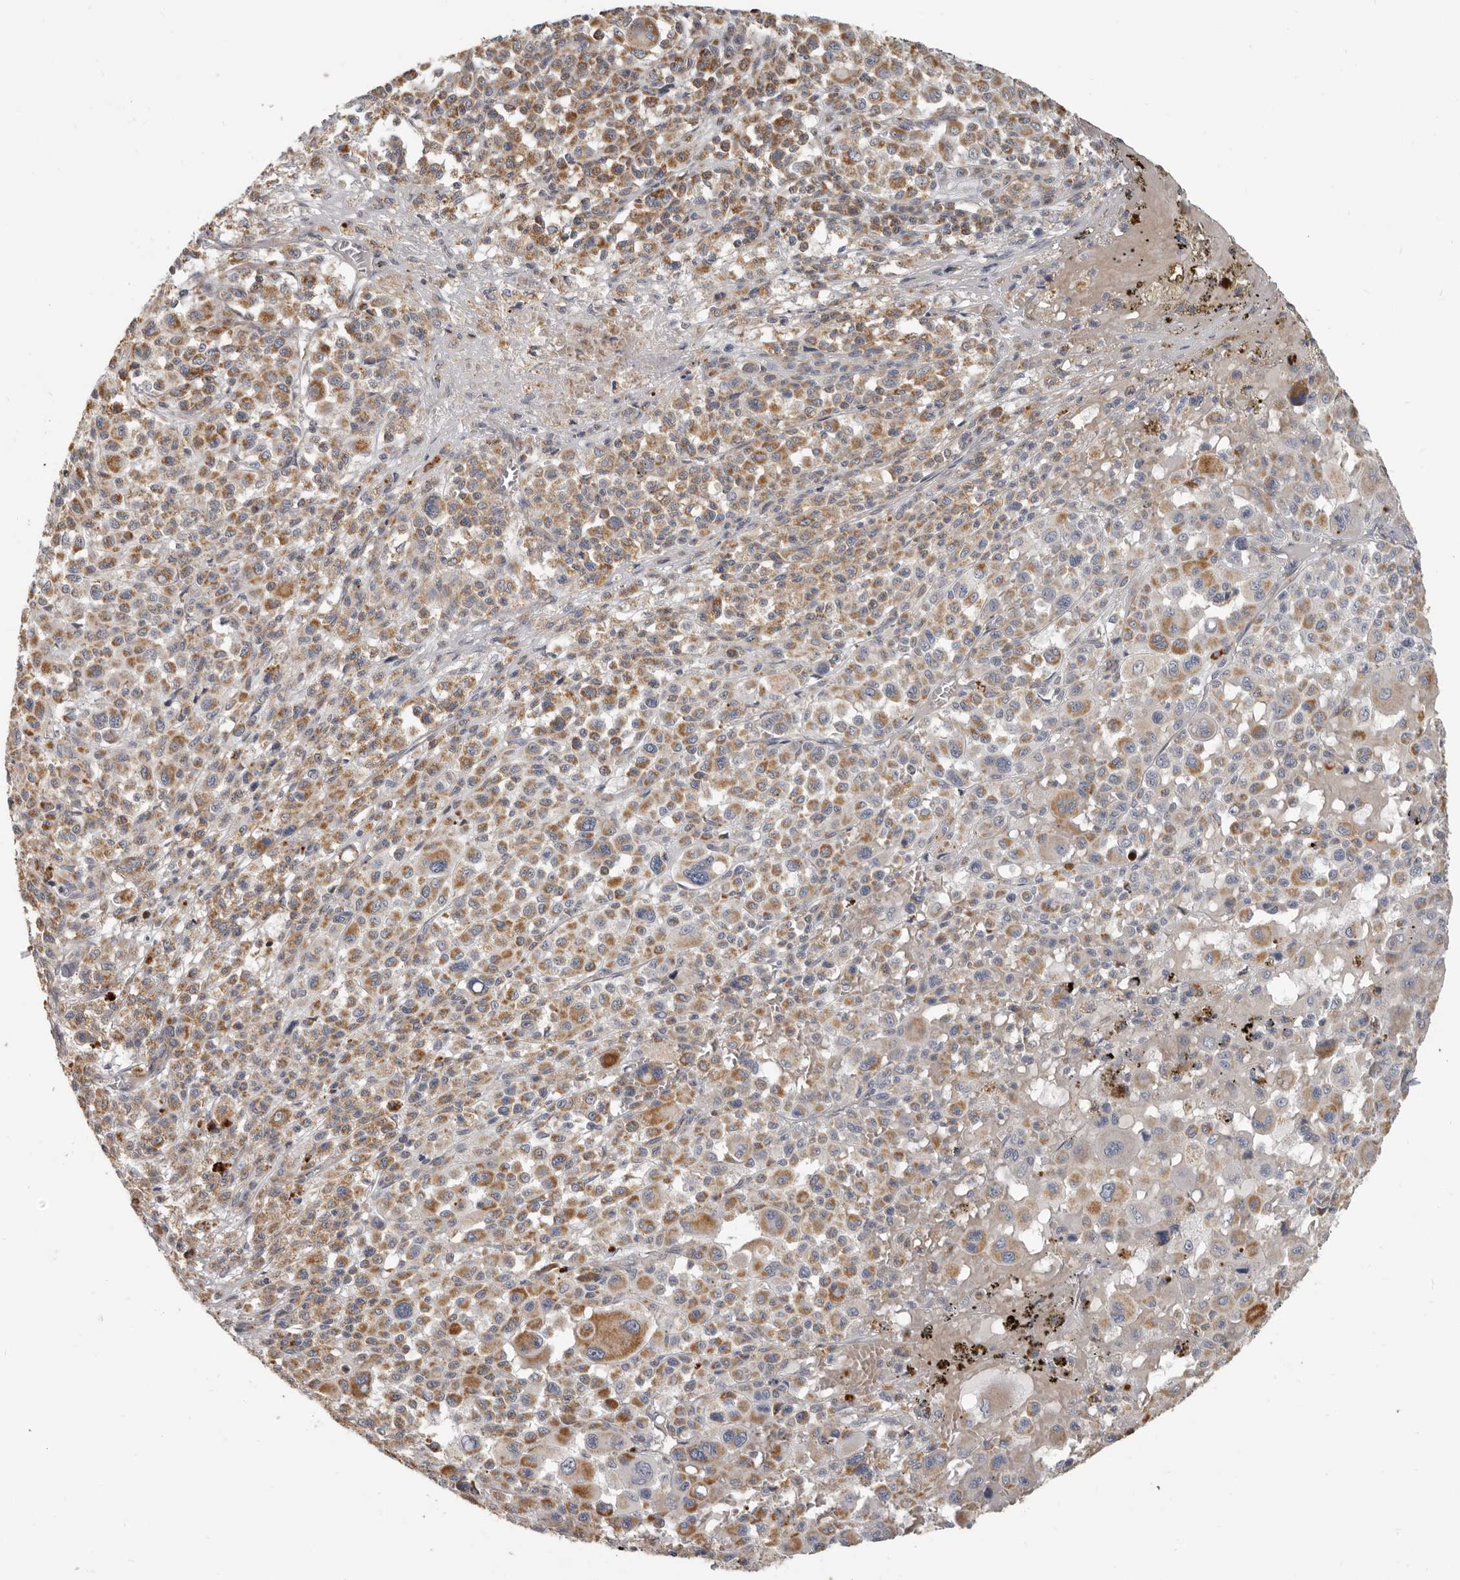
{"staining": {"intensity": "moderate", "quantity": ">75%", "location": "cytoplasmic/membranous"}, "tissue": "melanoma", "cell_type": "Tumor cells", "image_type": "cancer", "snomed": [{"axis": "morphology", "description": "Malignant melanoma, Metastatic site"}, {"axis": "topography", "description": "Skin"}], "caption": "There is medium levels of moderate cytoplasmic/membranous expression in tumor cells of melanoma, as demonstrated by immunohistochemical staining (brown color).", "gene": "UNK", "patient": {"sex": "female", "age": 74}}